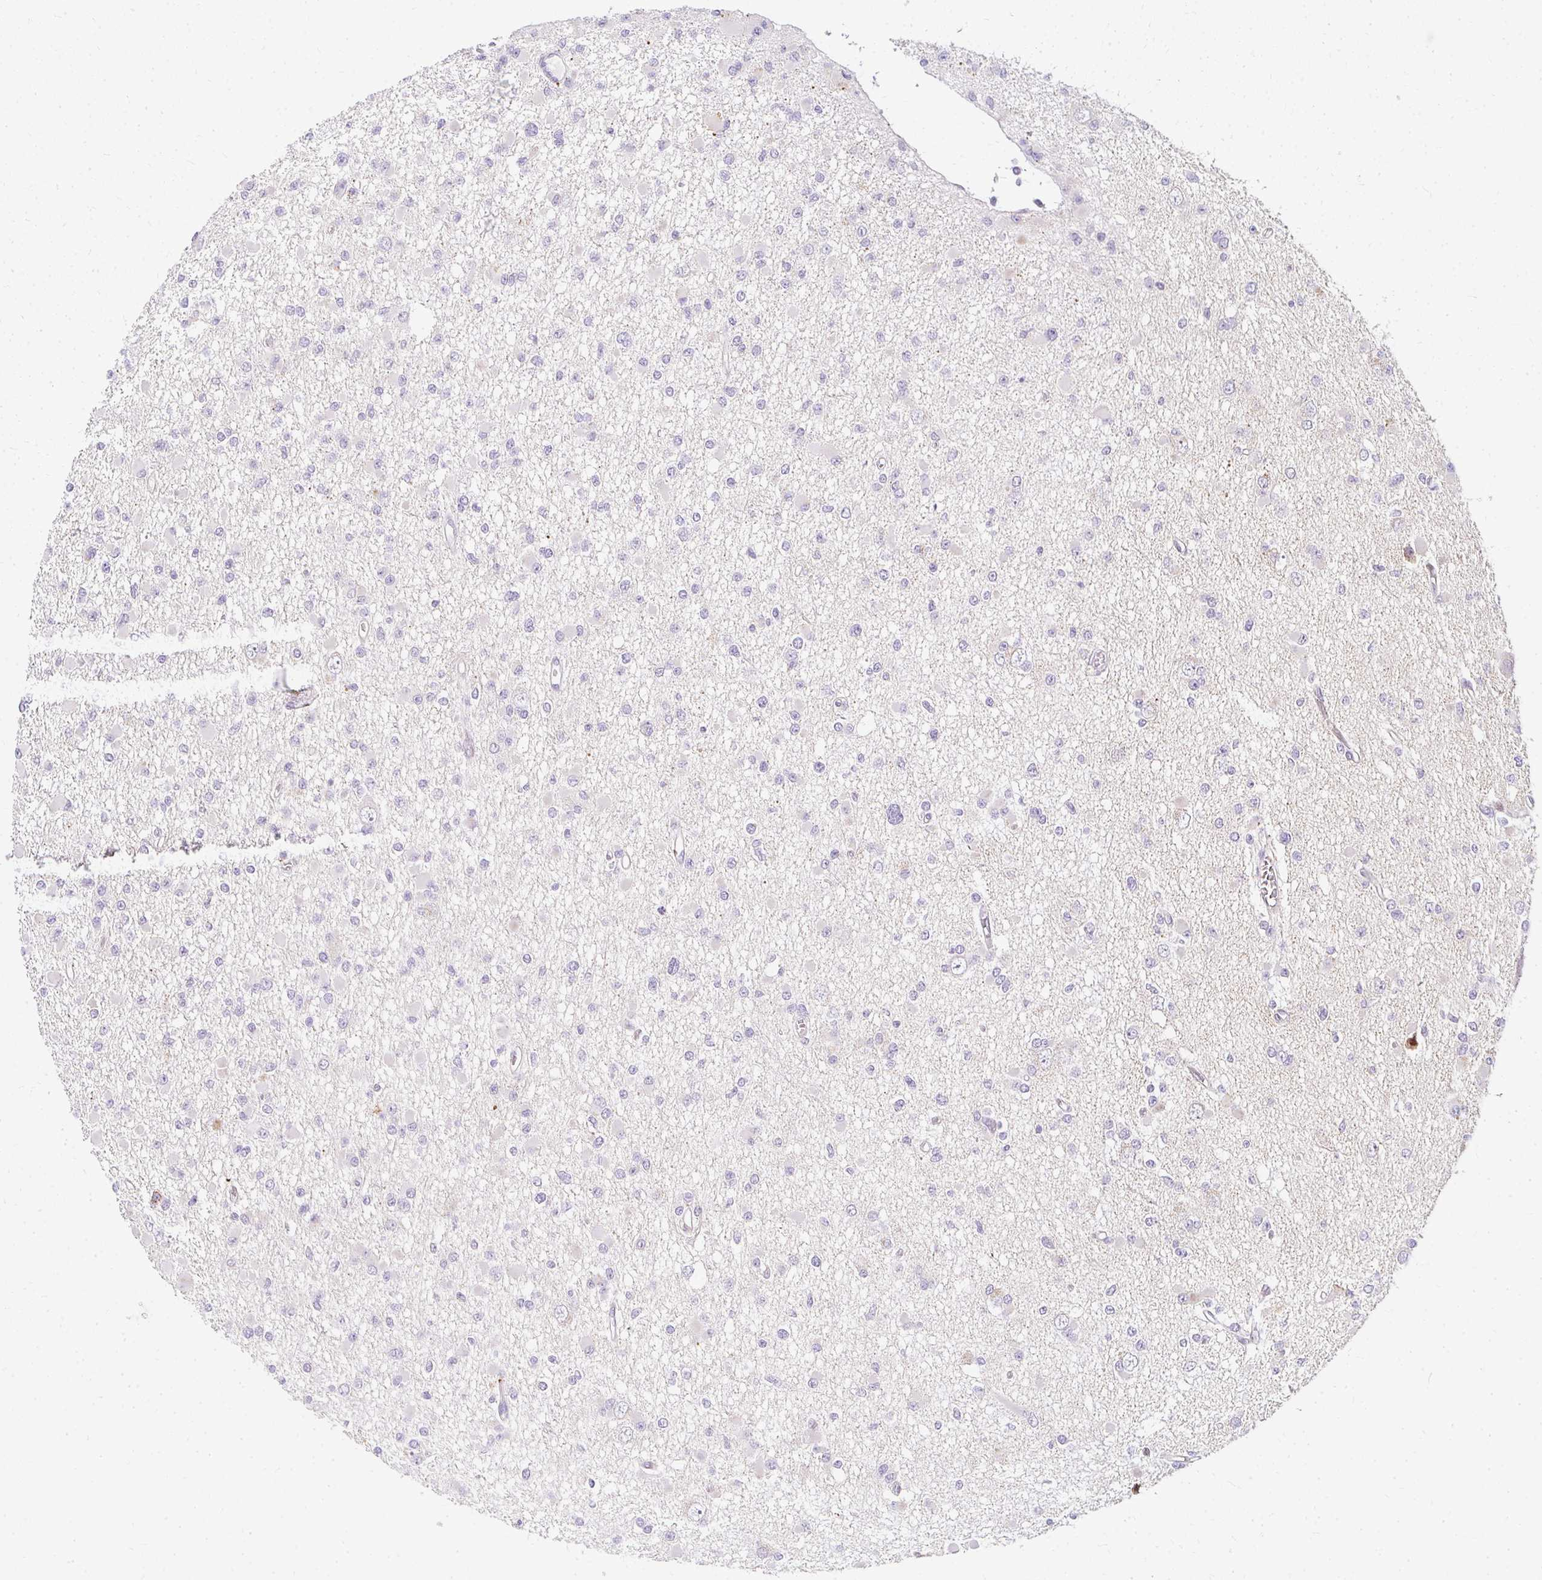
{"staining": {"intensity": "negative", "quantity": "none", "location": "none"}, "tissue": "glioma", "cell_type": "Tumor cells", "image_type": "cancer", "snomed": [{"axis": "morphology", "description": "Glioma, malignant, Low grade"}, {"axis": "topography", "description": "Brain"}], "caption": "Immunohistochemistry (IHC) image of neoplastic tissue: low-grade glioma (malignant) stained with DAB (3,3'-diaminobenzidine) displays no significant protein expression in tumor cells.", "gene": "PLA2G5", "patient": {"sex": "female", "age": 22}}